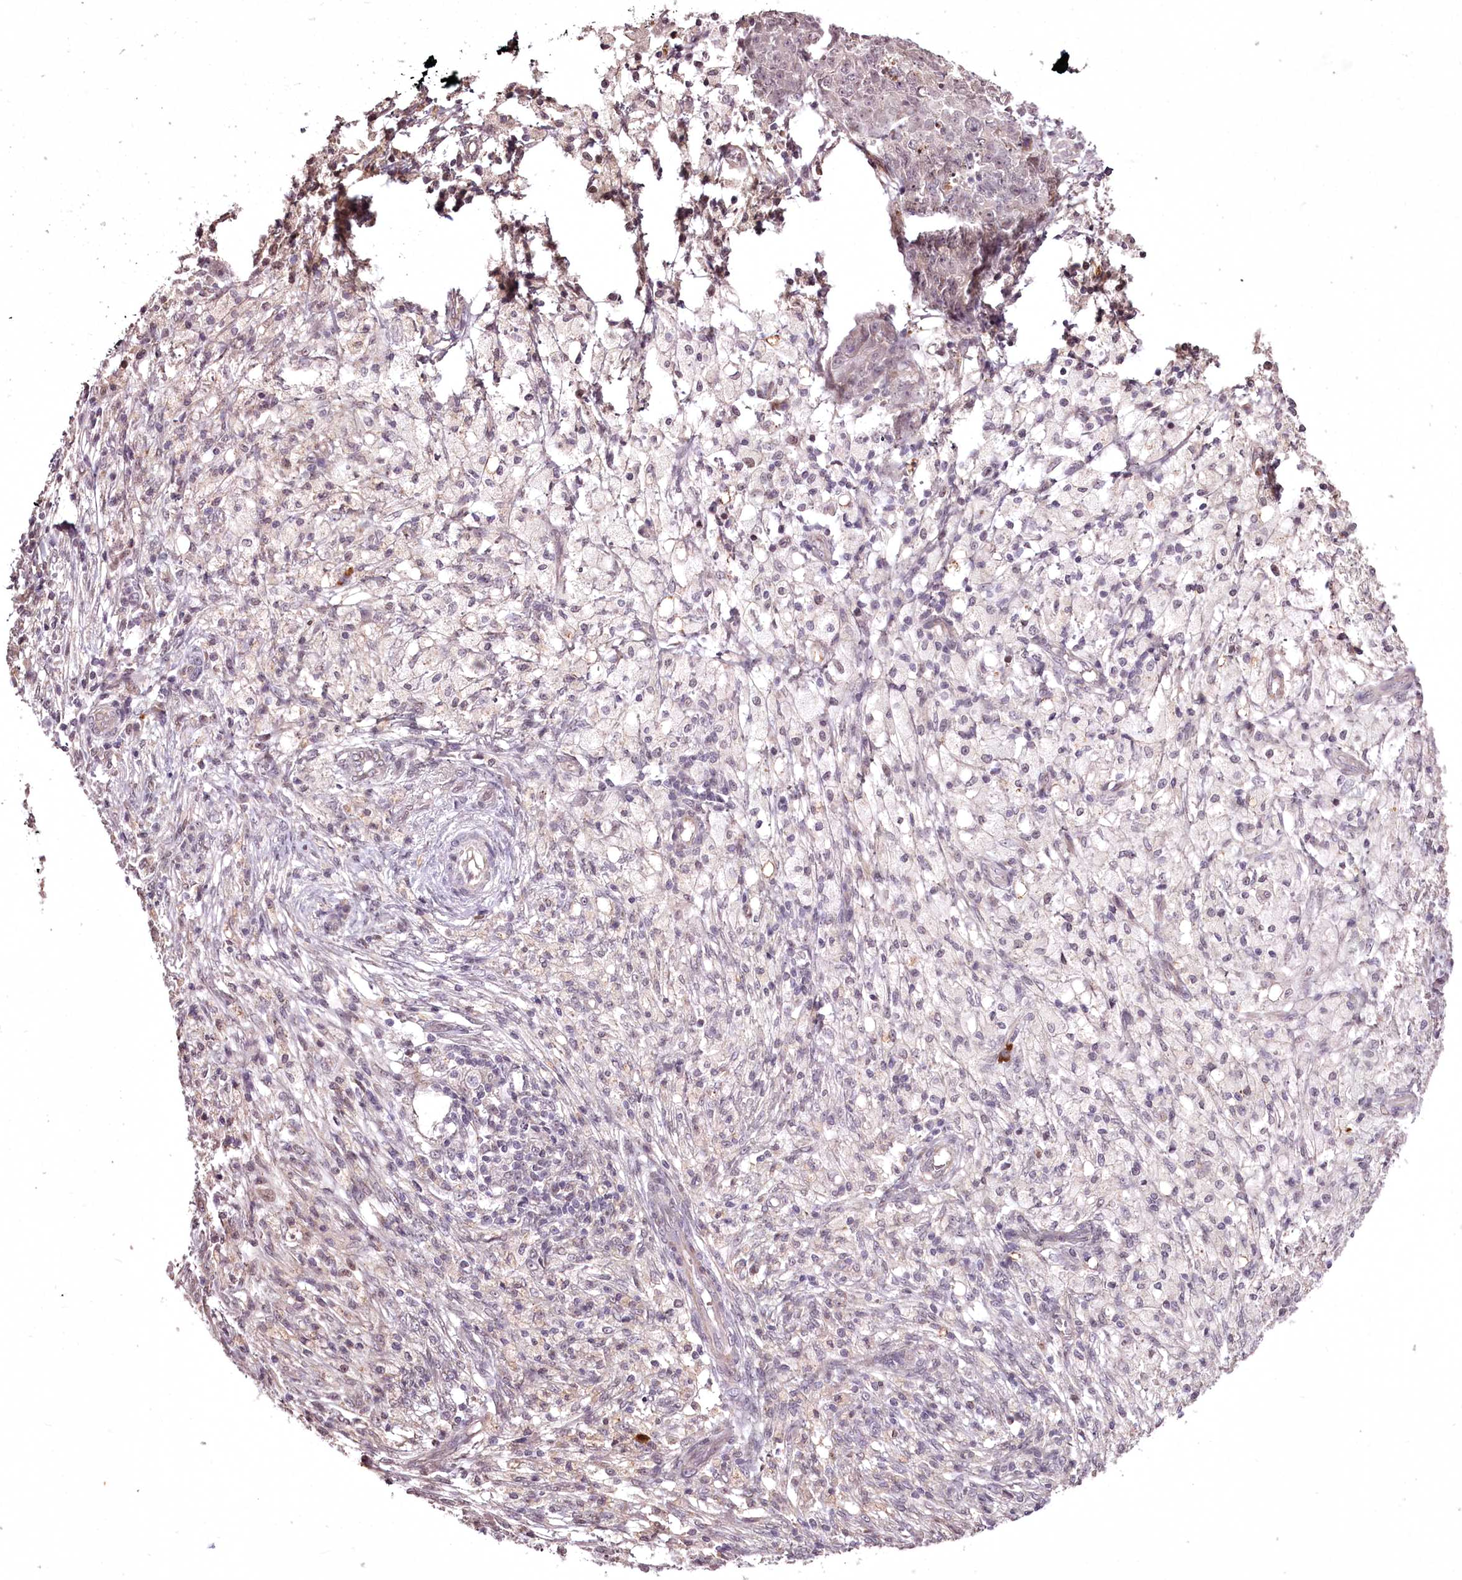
{"staining": {"intensity": "negative", "quantity": "none", "location": "none"}, "tissue": "ovarian cancer", "cell_type": "Tumor cells", "image_type": "cancer", "snomed": [{"axis": "morphology", "description": "Carcinoma, endometroid"}, {"axis": "topography", "description": "Ovary"}], "caption": "This is a micrograph of IHC staining of endometroid carcinoma (ovarian), which shows no staining in tumor cells.", "gene": "ADRA1D", "patient": {"sex": "female", "age": 42}}